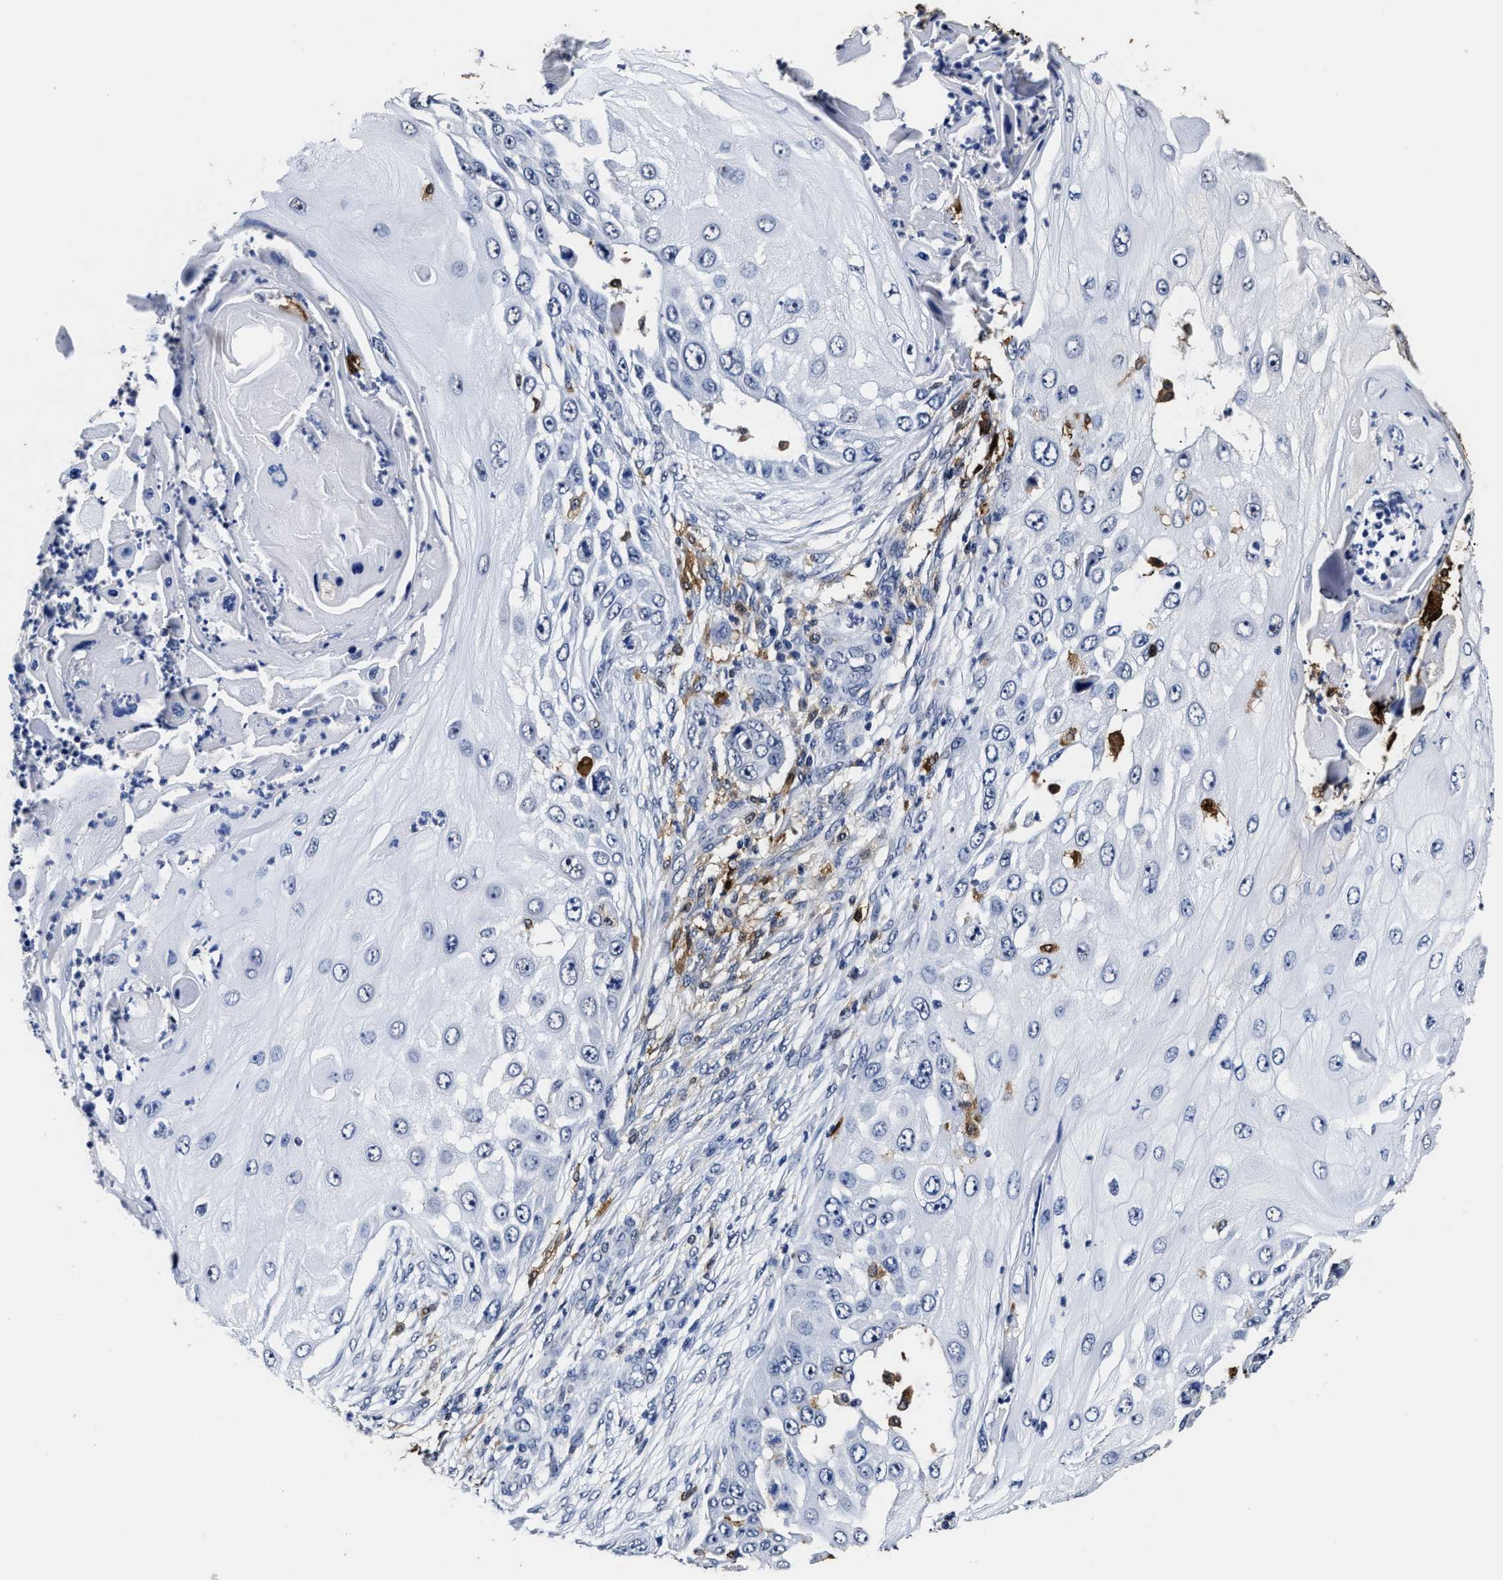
{"staining": {"intensity": "negative", "quantity": "none", "location": "none"}, "tissue": "skin cancer", "cell_type": "Tumor cells", "image_type": "cancer", "snomed": [{"axis": "morphology", "description": "Squamous cell carcinoma, NOS"}, {"axis": "topography", "description": "Skin"}], "caption": "Human squamous cell carcinoma (skin) stained for a protein using immunohistochemistry shows no expression in tumor cells.", "gene": "PRPF4B", "patient": {"sex": "female", "age": 44}}